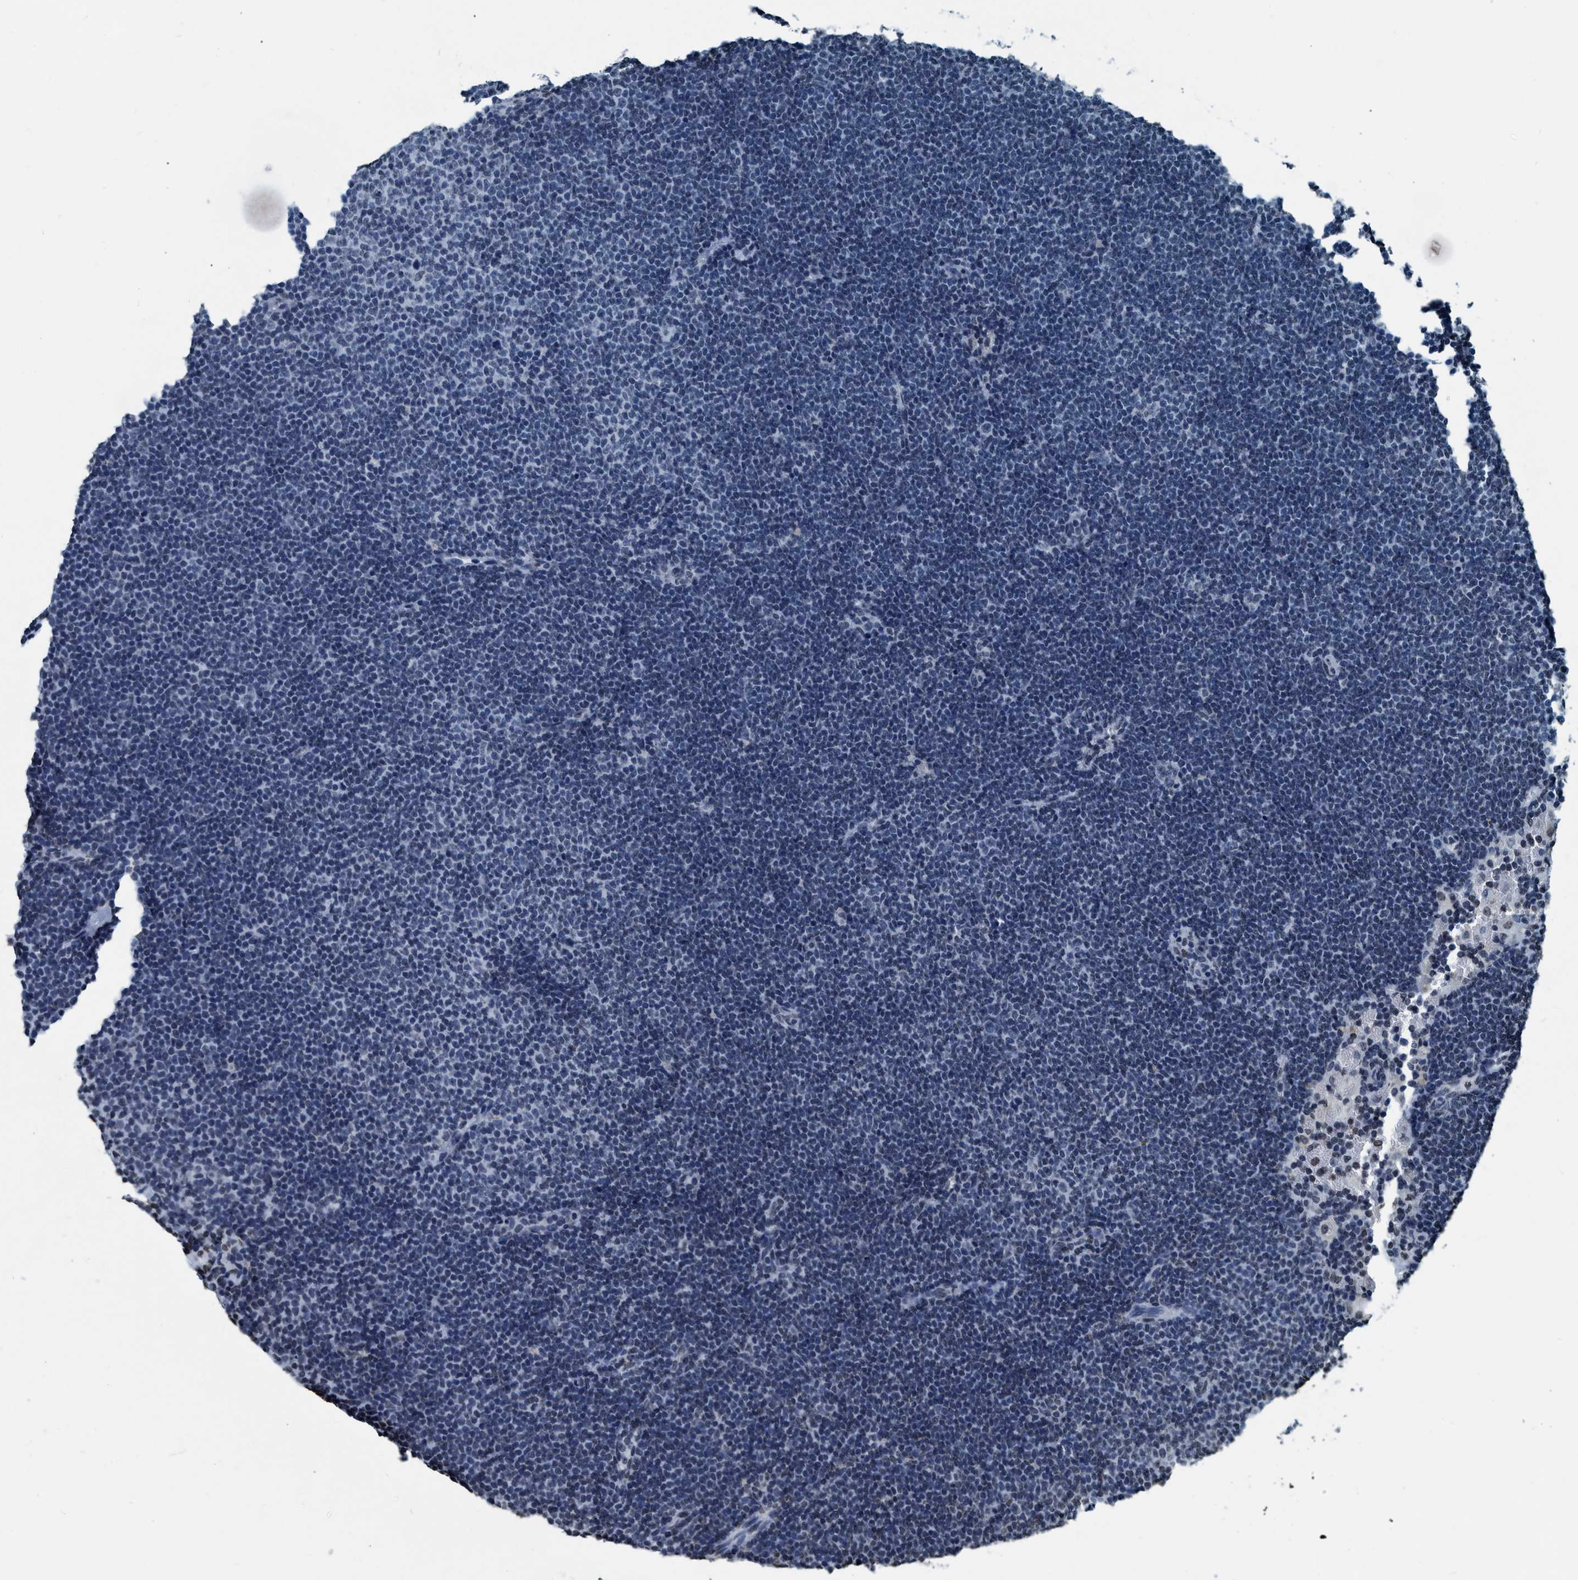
{"staining": {"intensity": "negative", "quantity": "none", "location": "none"}, "tissue": "lymphoma", "cell_type": "Tumor cells", "image_type": "cancer", "snomed": [{"axis": "morphology", "description": "Malignant lymphoma, non-Hodgkin's type, Low grade"}, {"axis": "topography", "description": "Lymph node"}], "caption": "This is an immunohistochemistry image of lymphoma. There is no positivity in tumor cells.", "gene": "CCNE2", "patient": {"sex": "female", "age": 53}}